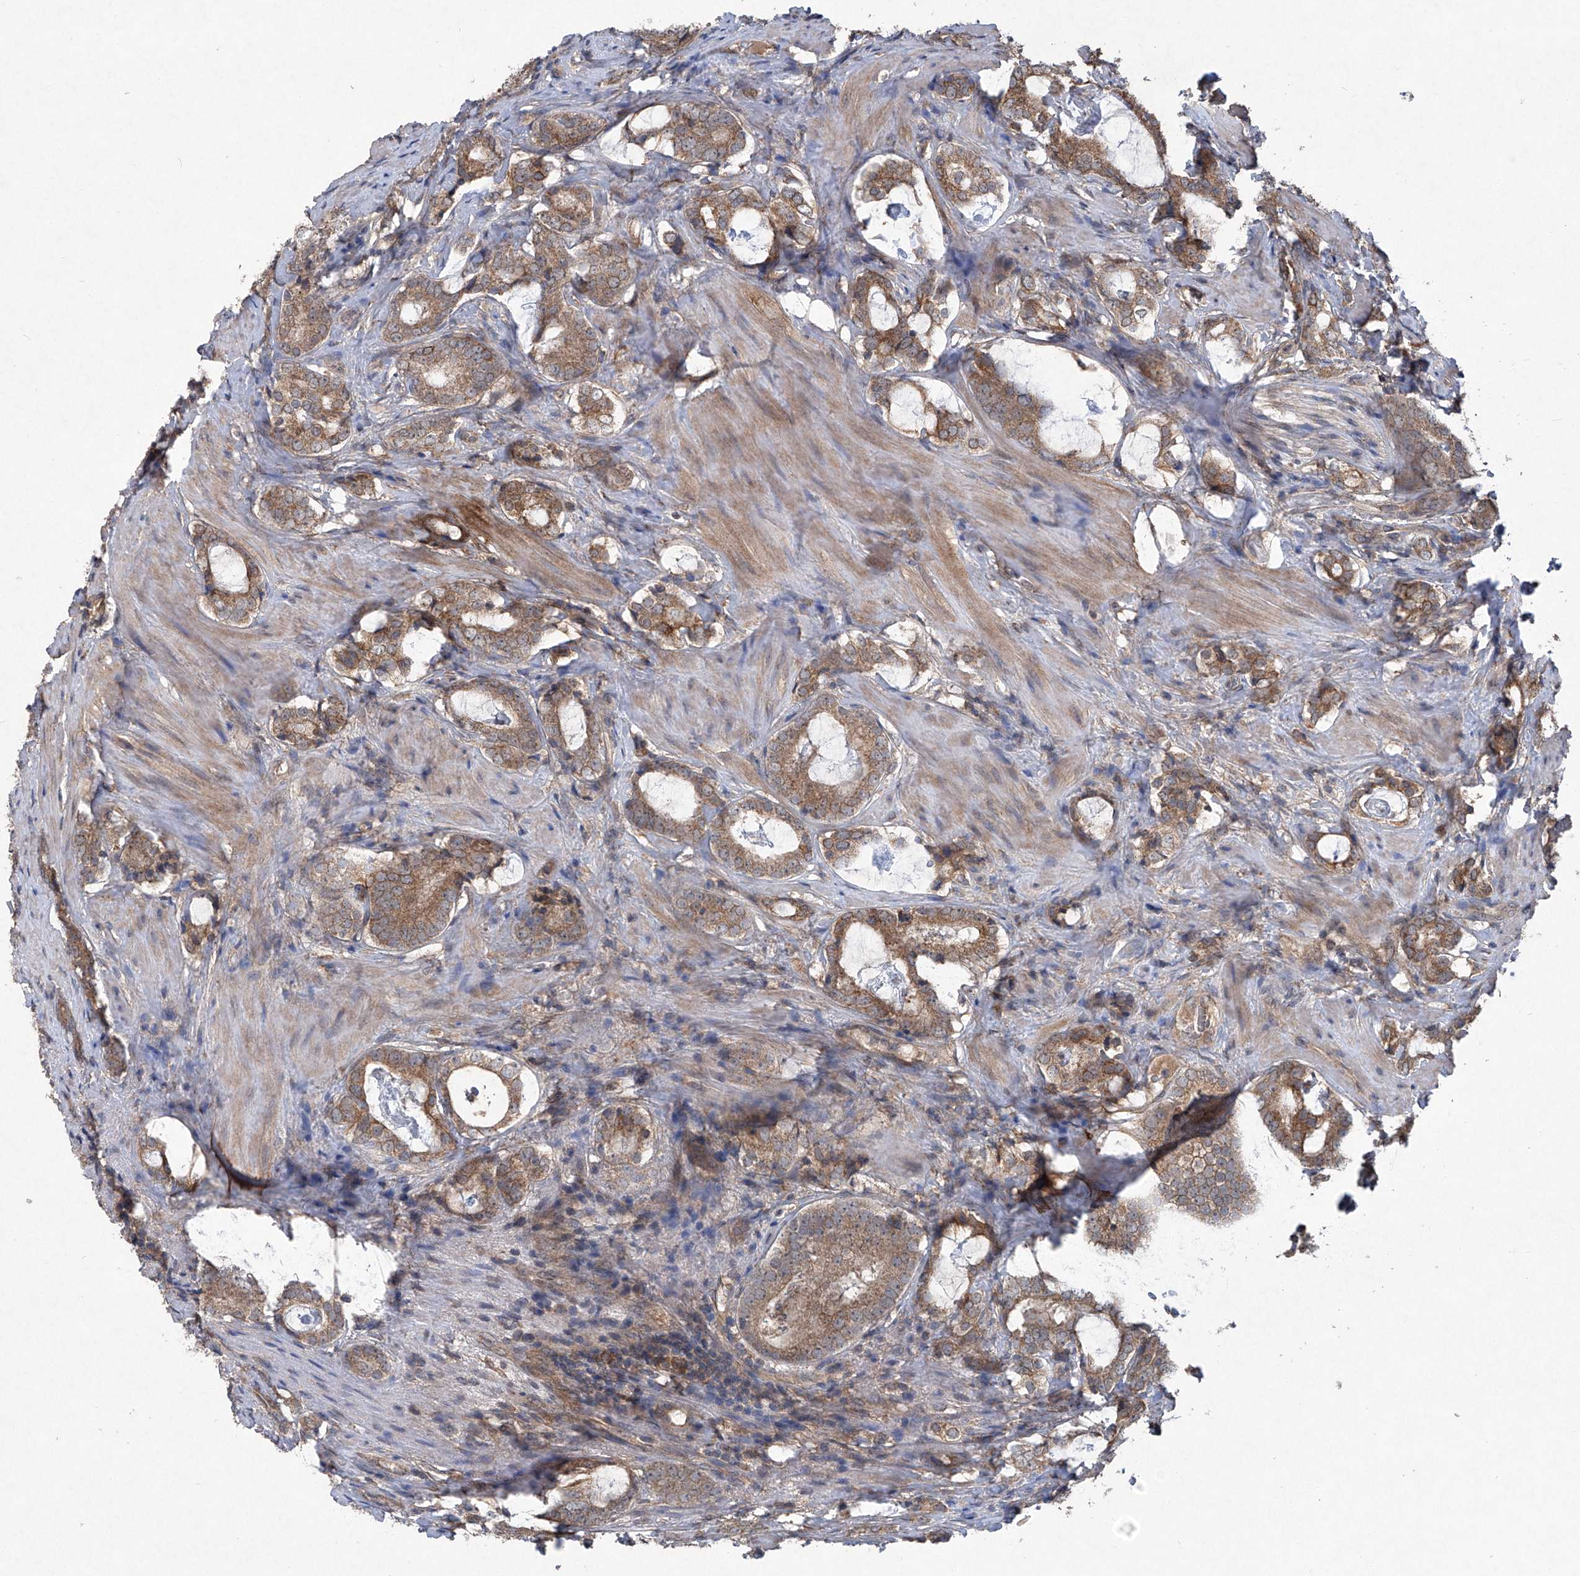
{"staining": {"intensity": "moderate", "quantity": ">75%", "location": "cytoplasmic/membranous"}, "tissue": "prostate cancer", "cell_type": "Tumor cells", "image_type": "cancer", "snomed": [{"axis": "morphology", "description": "Adenocarcinoma, High grade"}, {"axis": "topography", "description": "Prostate"}], "caption": "DAB immunohistochemical staining of adenocarcinoma (high-grade) (prostate) reveals moderate cytoplasmic/membranous protein staining in approximately >75% of tumor cells. The protein is shown in brown color, while the nuclei are stained blue.", "gene": "SUMF2", "patient": {"sex": "male", "age": 63}}